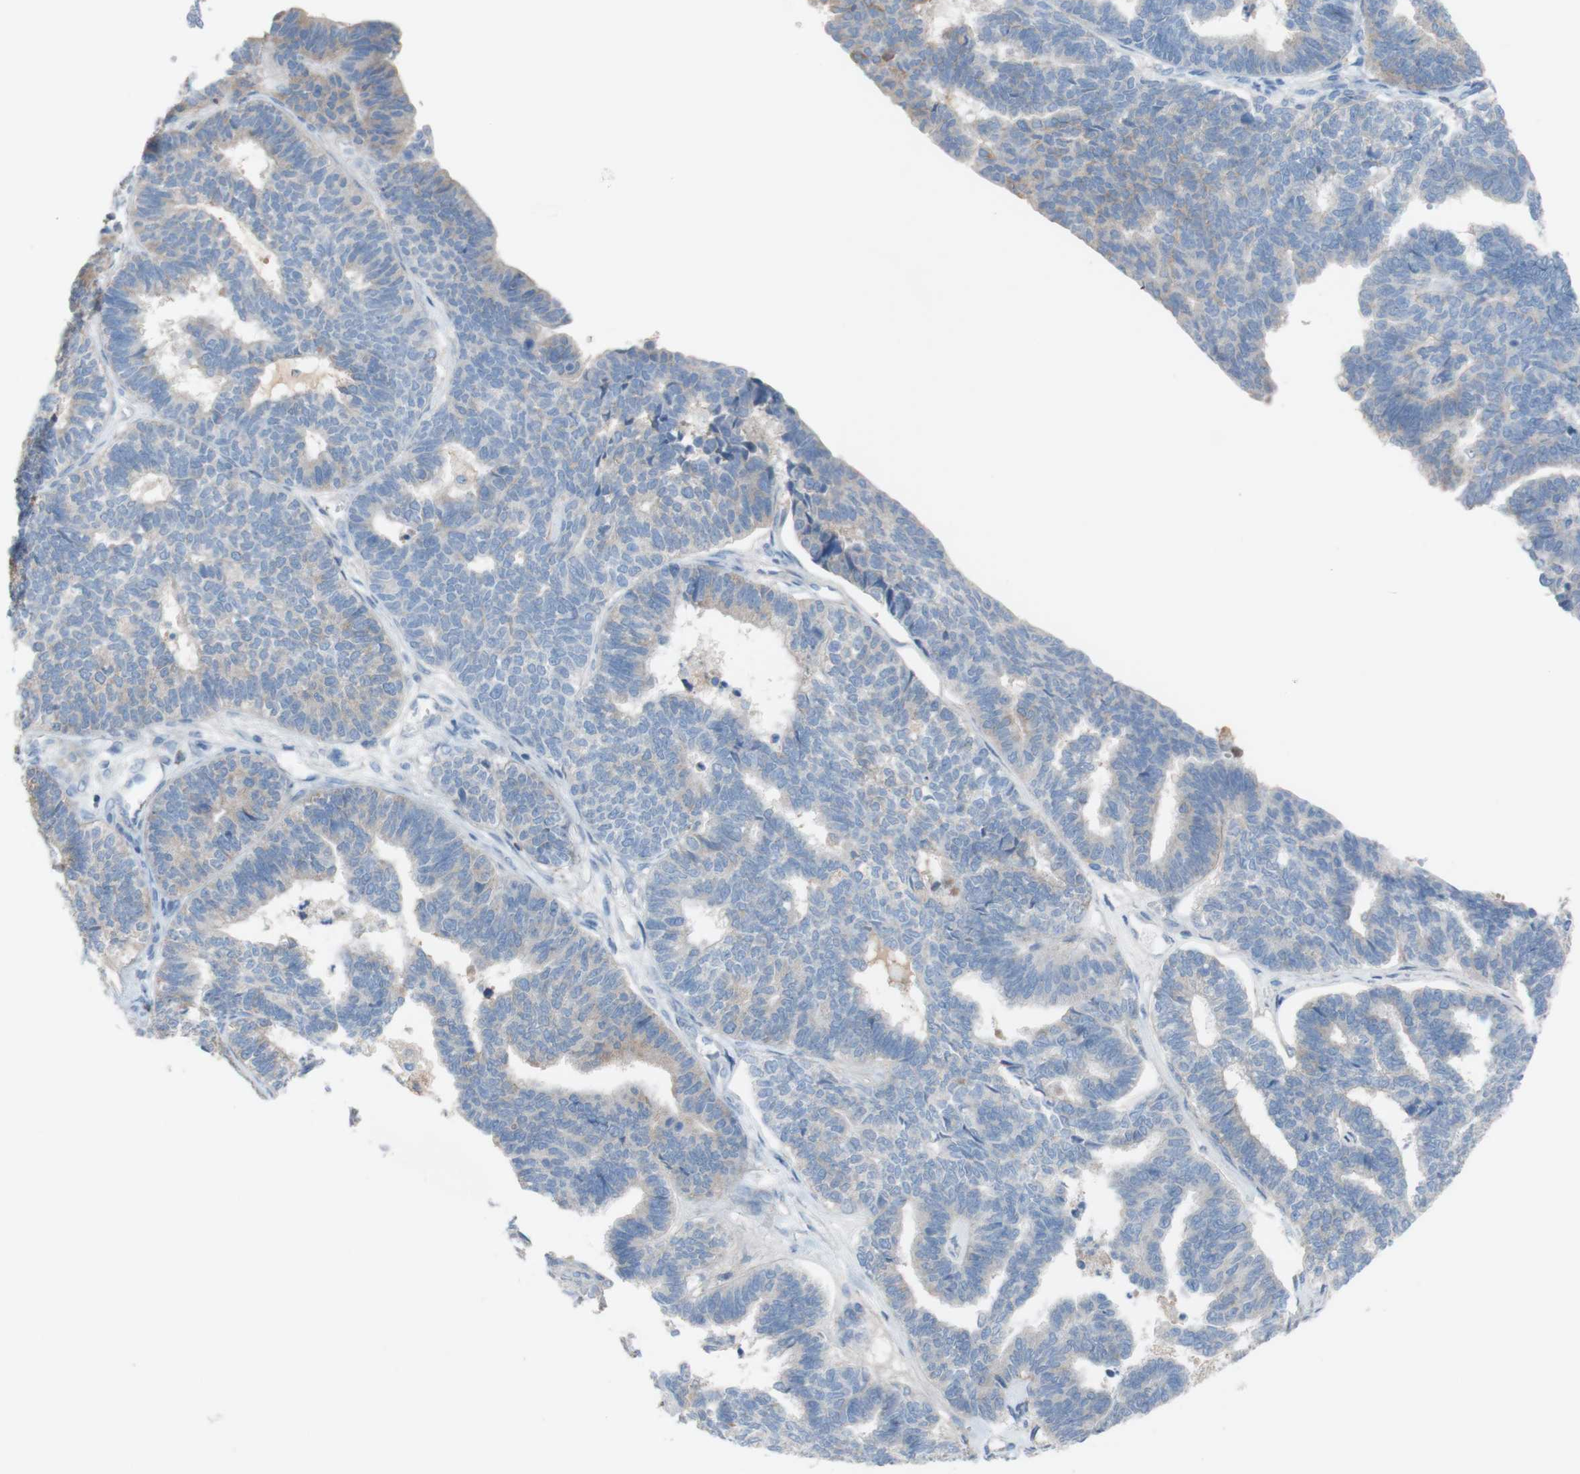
{"staining": {"intensity": "weak", "quantity": ">75%", "location": "cytoplasmic/membranous"}, "tissue": "endometrial cancer", "cell_type": "Tumor cells", "image_type": "cancer", "snomed": [{"axis": "morphology", "description": "Adenocarcinoma, NOS"}, {"axis": "topography", "description": "Endometrium"}], "caption": "Protein staining of adenocarcinoma (endometrial) tissue exhibits weak cytoplasmic/membranous positivity in approximately >75% of tumor cells. (Brightfield microscopy of DAB IHC at high magnification).", "gene": "PACSIN1", "patient": {"sex": "female", "age": 70}}